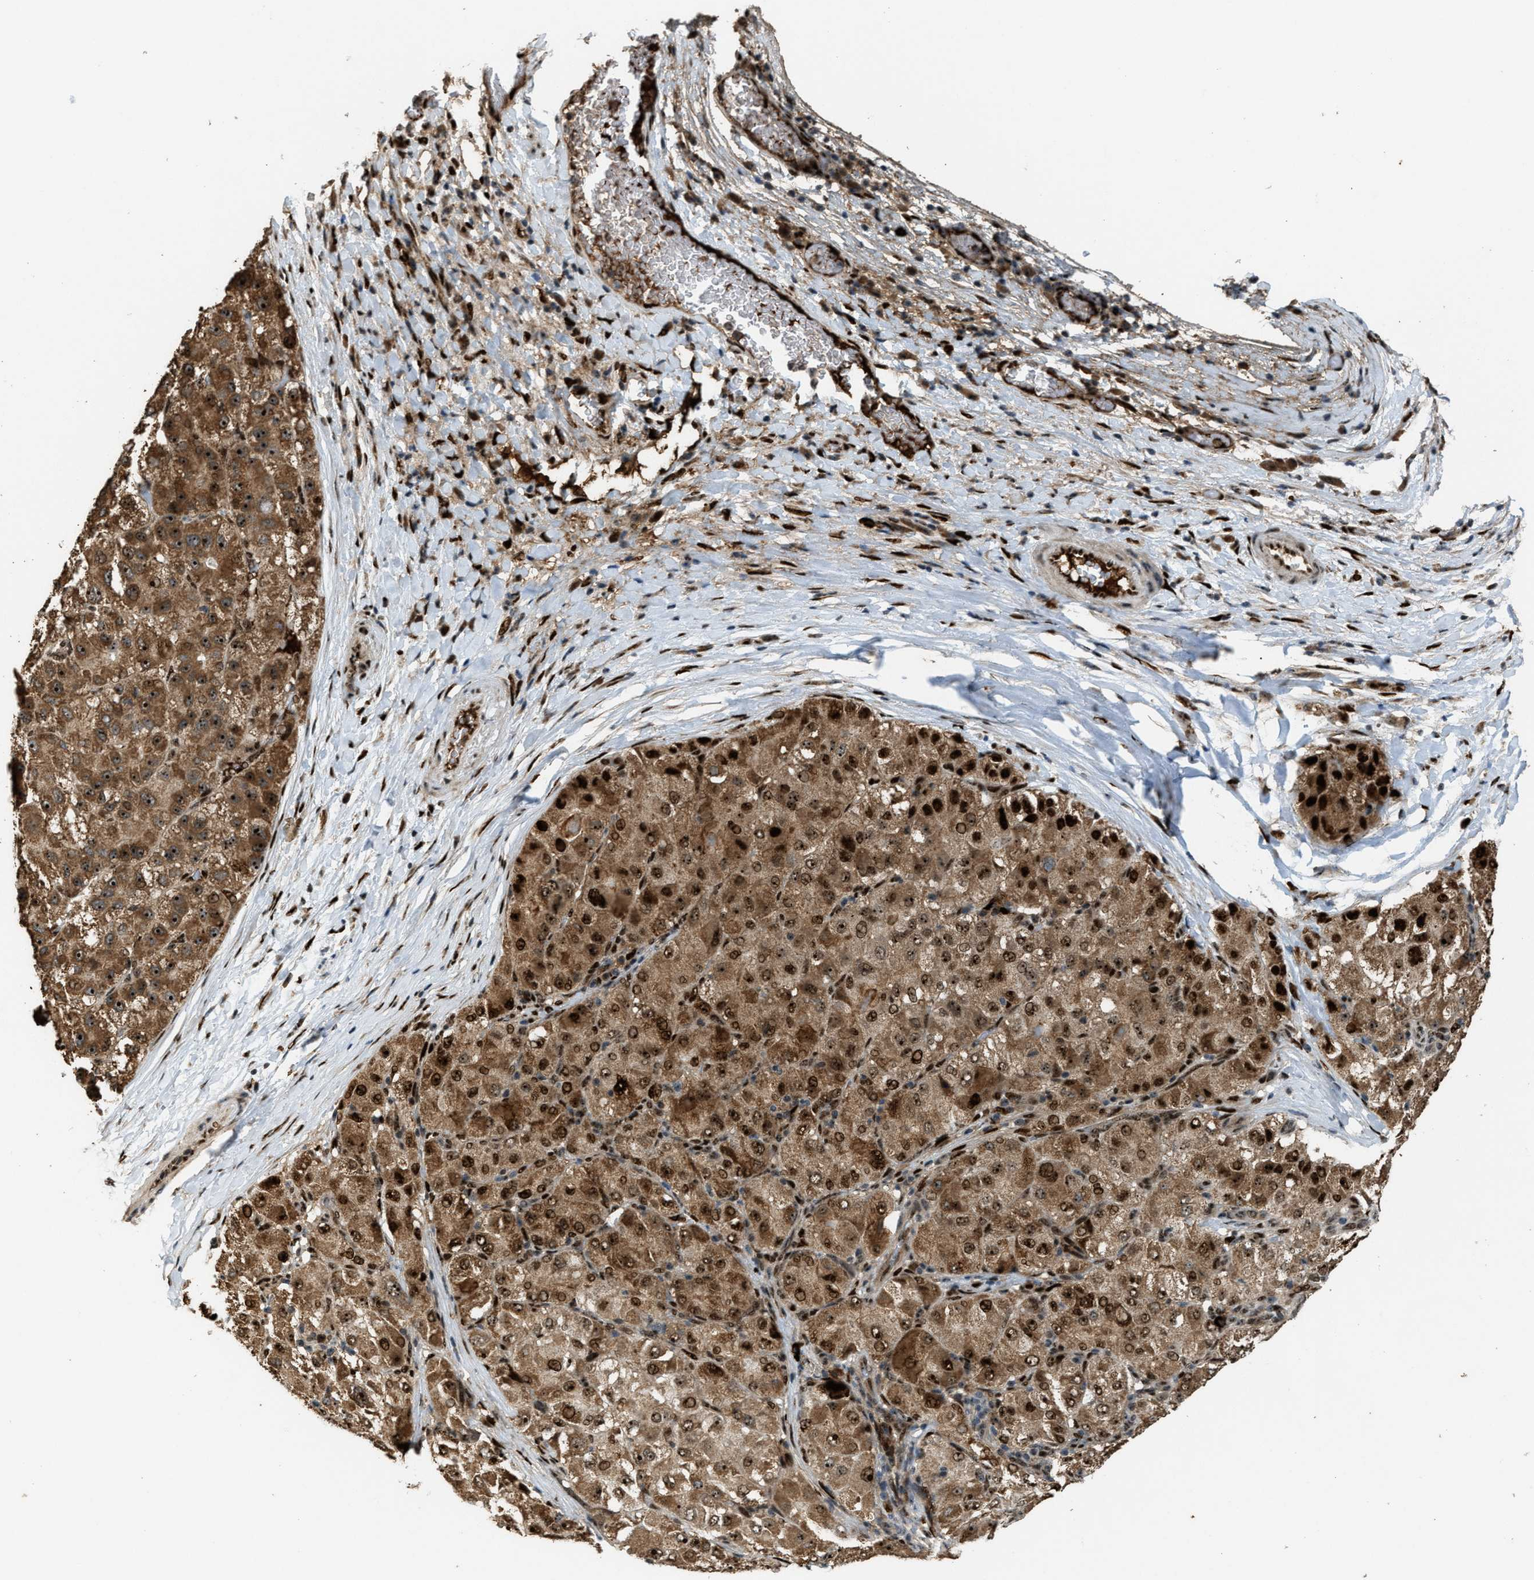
{"staining": {"intensity": "strong", "quantity": ">75%", "location": "cytoplasmic/membranous,nuclear"}, "tissue": "liver cancer", "cell_type": "Tumor cells", "image_type": "cancer", "snomed": [{"axis": "morphology", "description": "Carcinoma, Hepatocellular, NOS"}, {"axis": "topography", "description": "Liver"}], "caption": "A high-resolution photomicrograph shows IHC staining of hepatocellular carcinoma (liver), which exhibits strong cytoplasmic/membranous and nuclear expression in about >75% of tumor cells.", "gene": "ZNF687", "patient": {"sex": "male", "age": 80}}